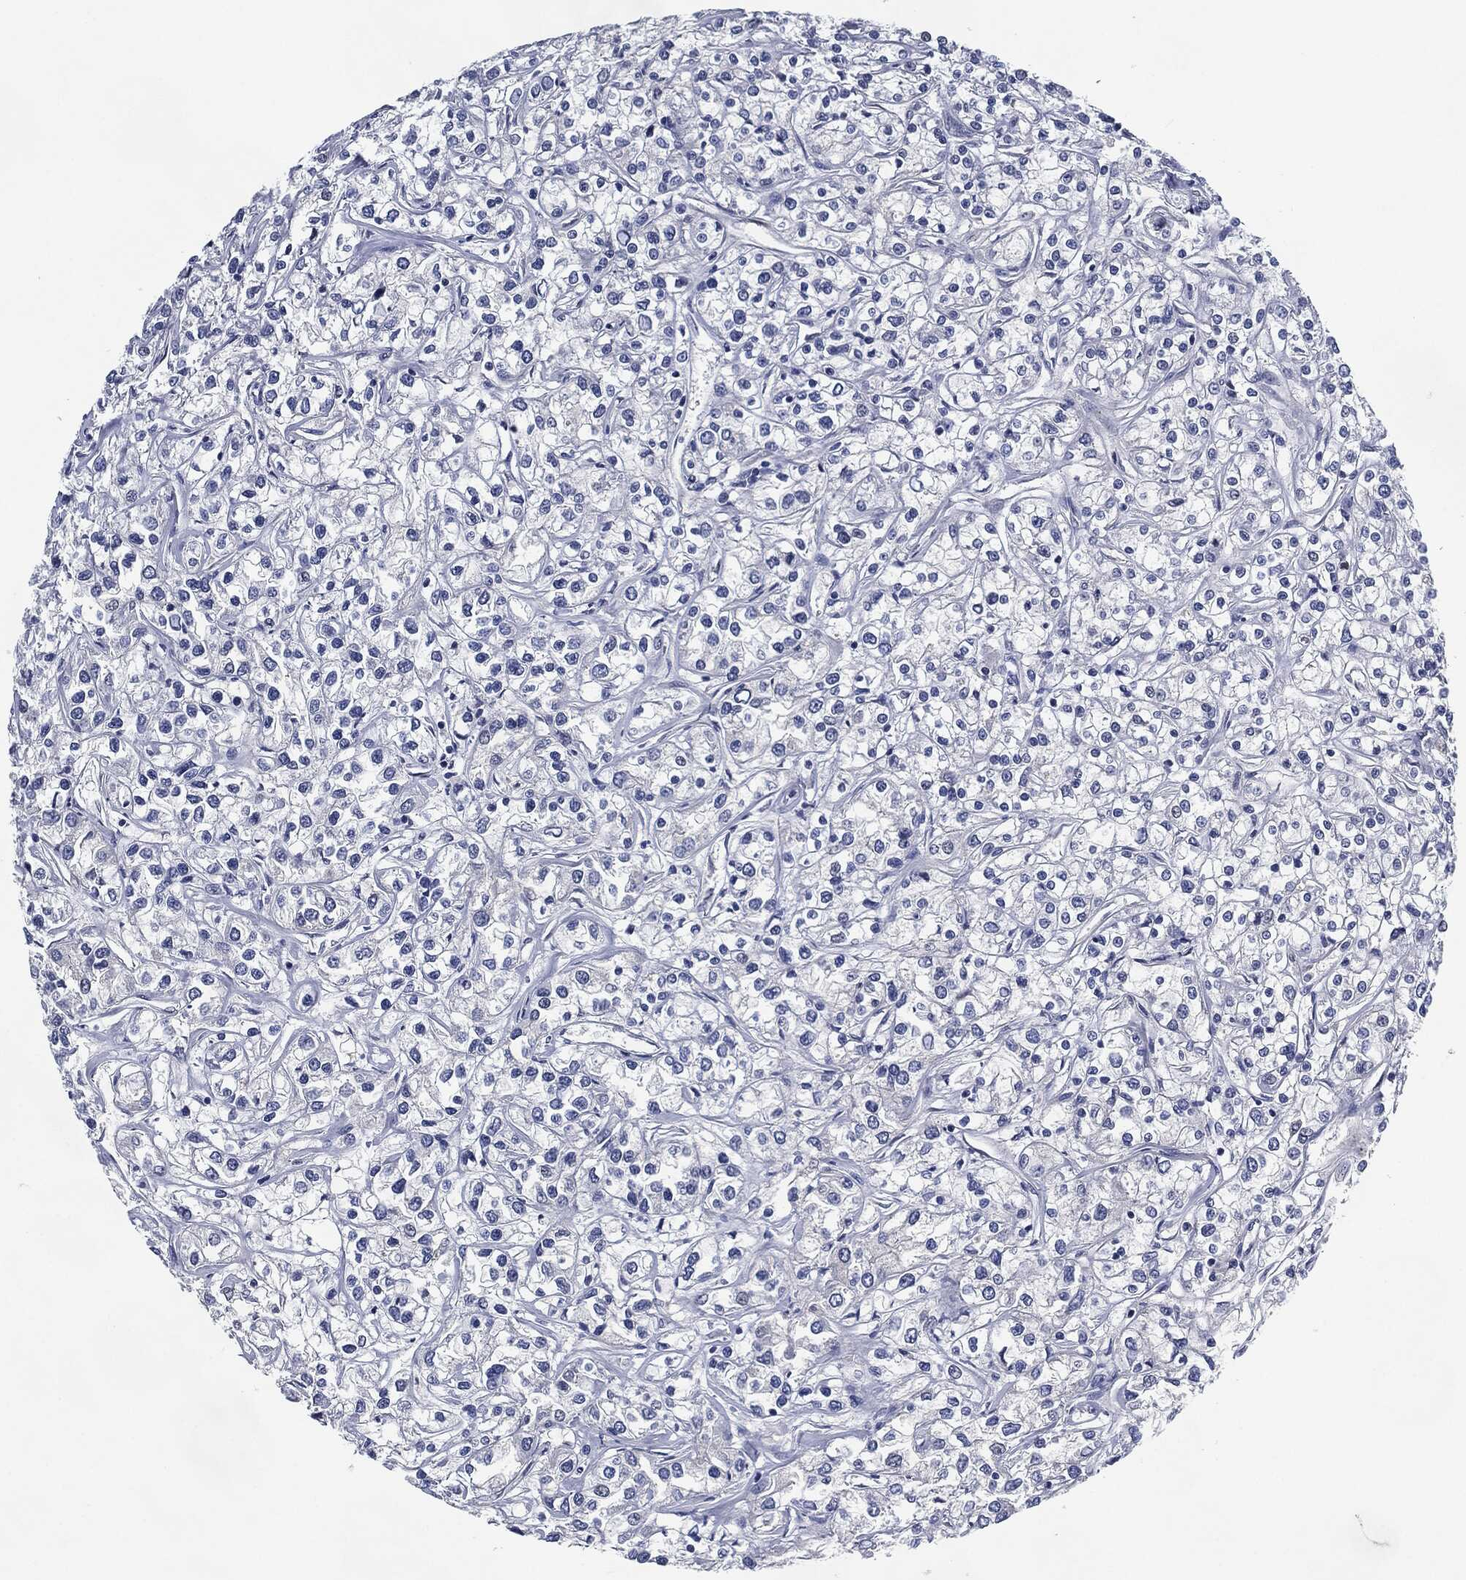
{"staining": {"intensity": "negative", "quantity": "none", "location": "none"}, "tissue": "renal cancer", "cell_type": "Tumor cells", "image_type": "cancer", "snomed": [{"axis": "morphology", "description": "Adenocarcinoma, NOS"}, {"axis": "topography", "description": "Kidney"}], "caption": "High power microscopy histopathology image of an immunohistochemistry photomicrograph of renal cancer (adenocarcinoma), revealing no significant positivity in tumor cells.", "gene": "IL2RG", "patient": {"sex": "female", "age": 59}}